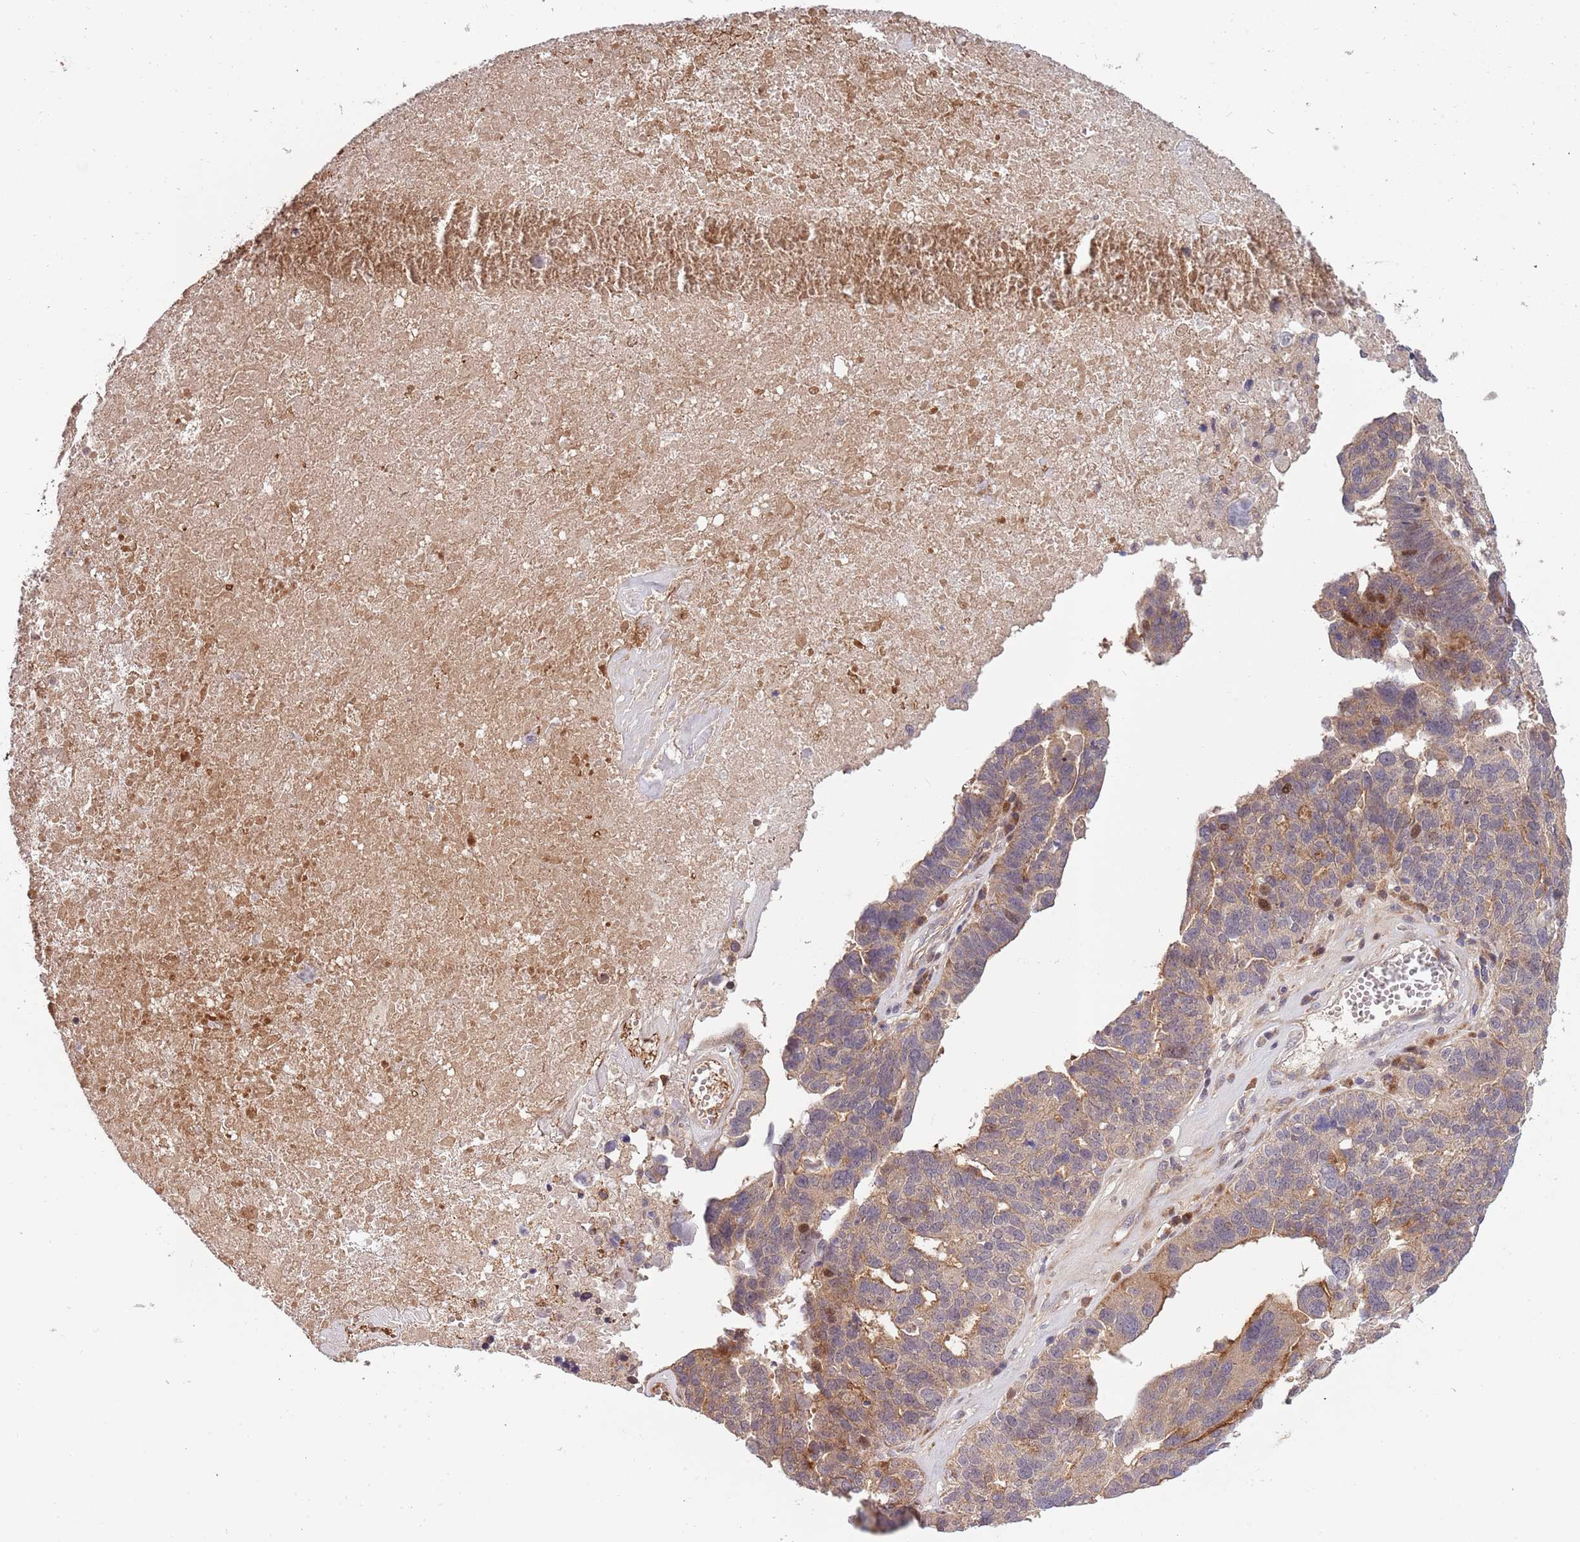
{"staining": {"intensity": "moderate", "quantity": "<25%", "location": "cytoplasmic/membranous"}, "tissue": "ovarian cancer", "cell_type": "Tumor cells", "image_type": "cancer", "snomed": [{"axis": "morphology", "description": "Cystadenocarcinoma, serous, NOS"}, {"axis": "topography", "description": "Ovary"}], "caption": "Protein expression analysis of human serous cystadenocarcinoma (ovarian) reveals moderate cytoplasmic/membranous expression in about <25% of tumor cells.", "gene": "NT5DC4", "patient": {"sex": "female", "age": 59}}